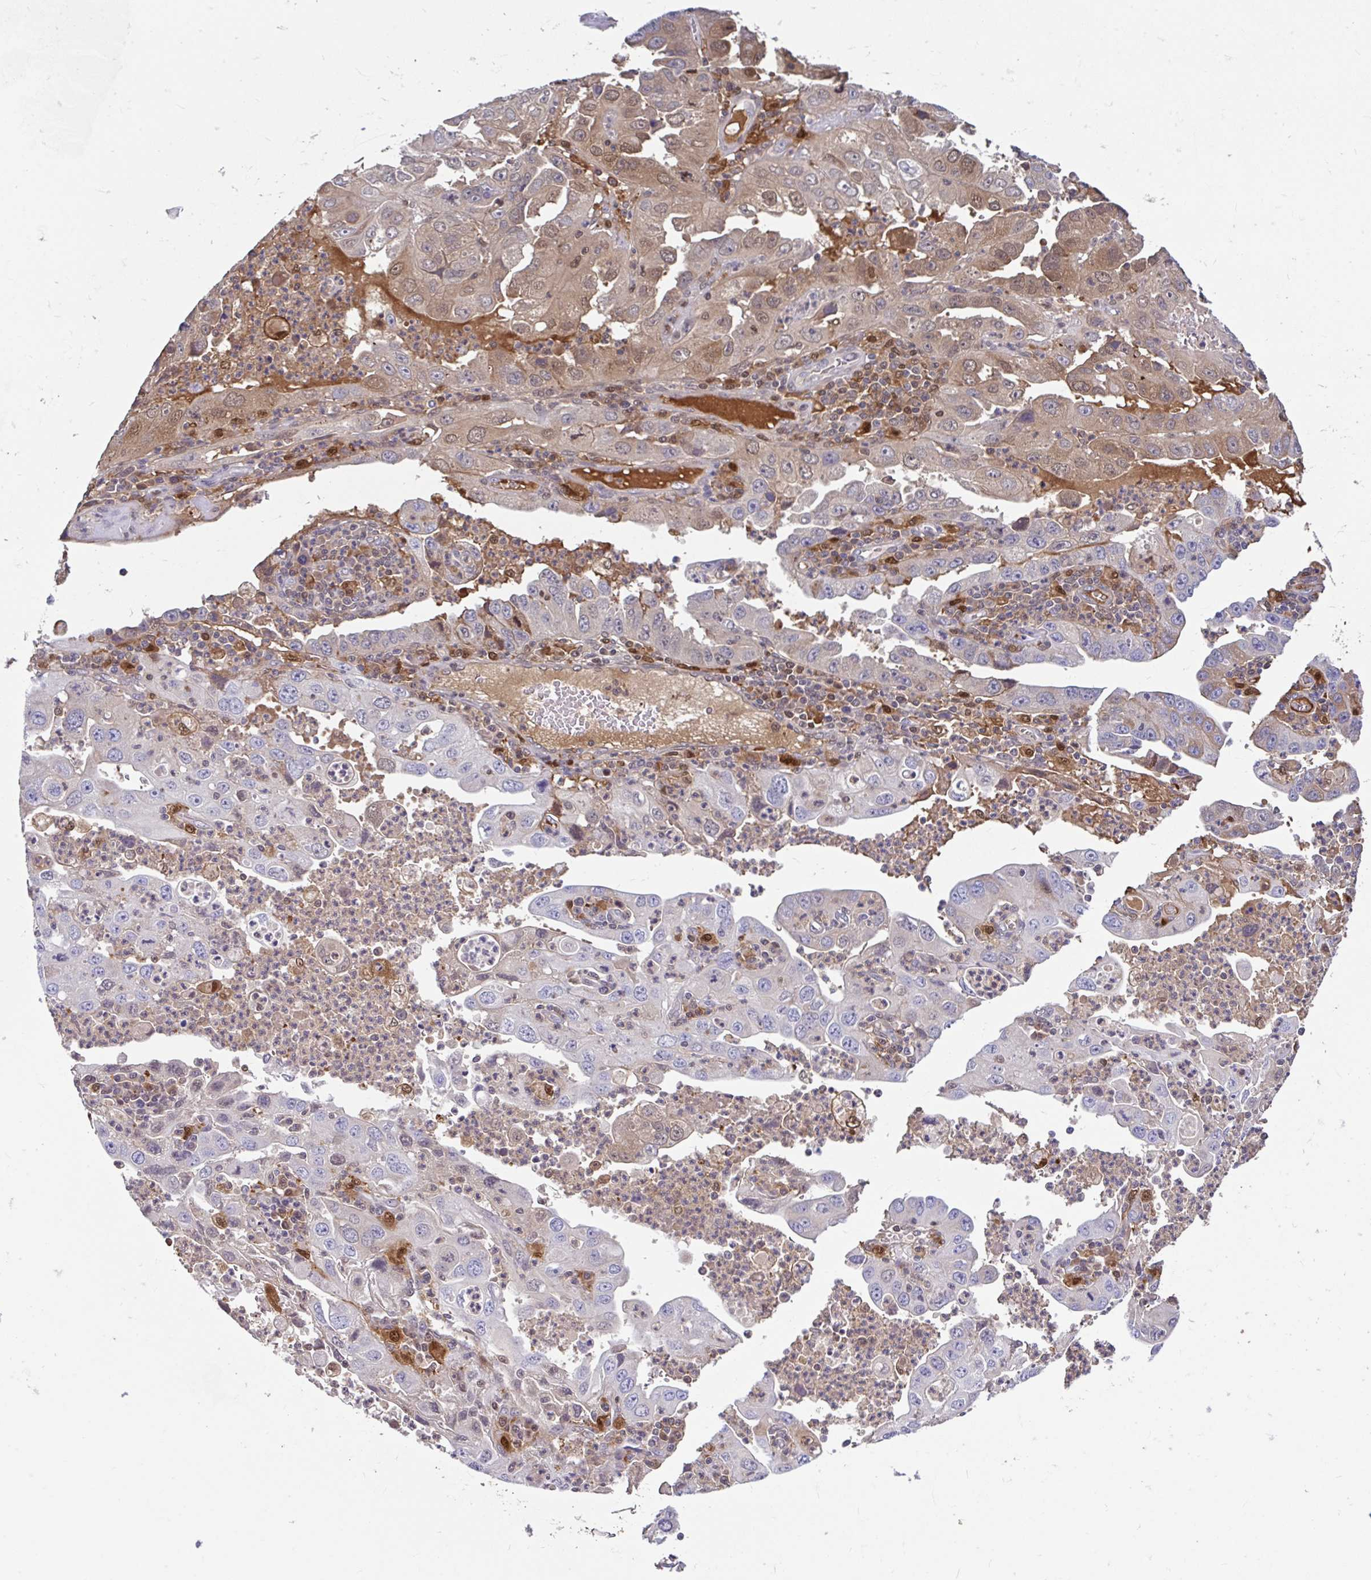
{"staining": {"intensity": "negative", "quantity": "none", "location": "none"}, "tissue": "endometrial cancer", "cell_type": "Tumor cells", "image_type": "cancer", "snomed": [{"axis": "morphology", "description": "Adenocarcinoma, NOS"}, {"axis": "topography", "description": "Uterus"}], "caption": "The IHC image has no significant staining in tumor cells of endometrial adenocarcinoma tissue.", "gene": "BLVRA", "patient": {"sex": "female", "age": 62}}